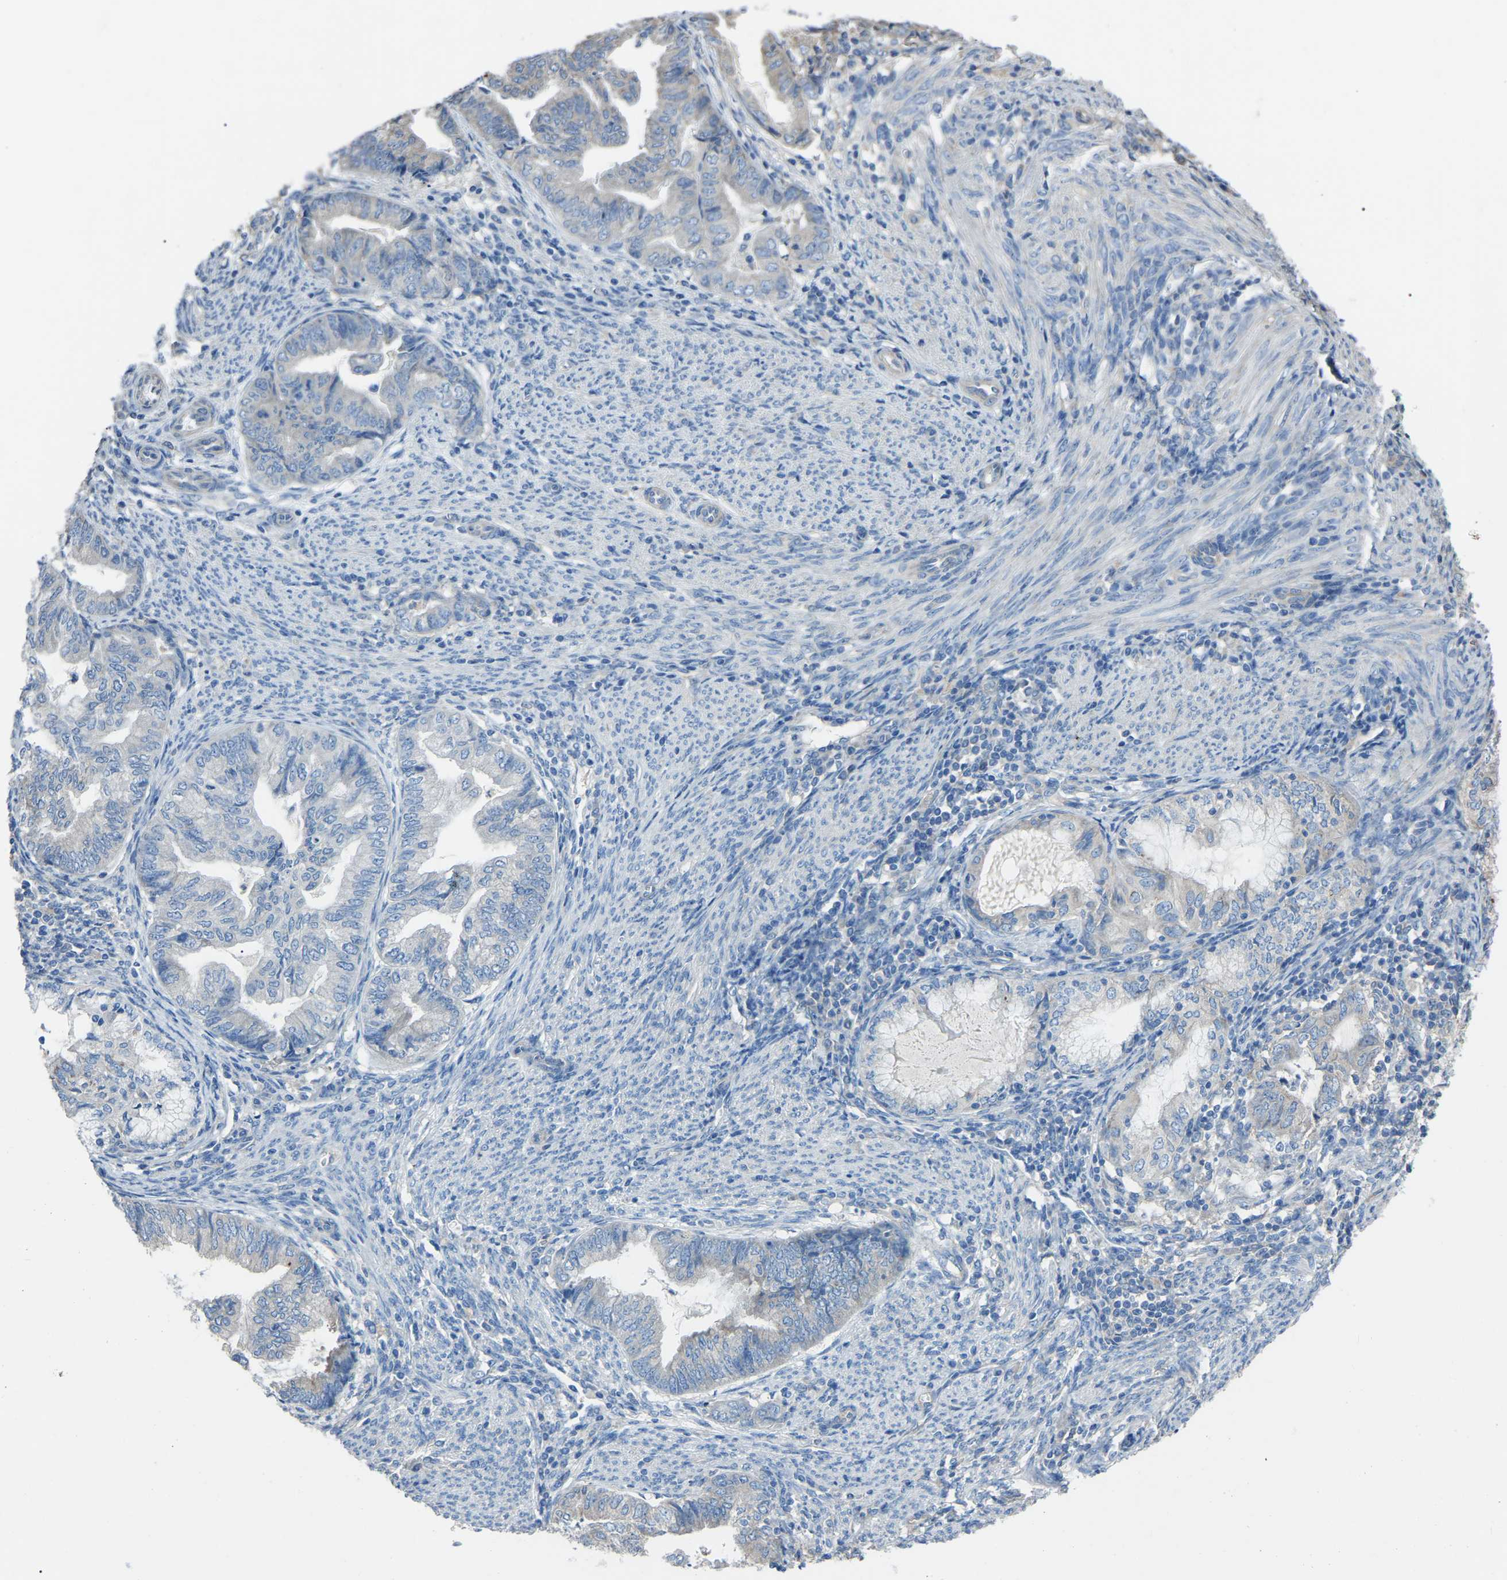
{"staining": {"intensity": "weak", "quantity": "<25%", "location": "cytoplasmic/membranous"}, "tissue": "endometrial cancer", "cell_type": "Tumor cells", "image_type": "cancer", "snomed": [{"axis": "morphology", "description": "Adenocarcinoma, NOS"}, {"axis": "topography", "description": "Endometrium"}], "caption": "DAB (3,3'-diaminobenzidine) immunohistochemical staining of human adenocarcinoma (endometrial) reveals no significant expression in tumor cells.", "gene": "AIMP1", "patient": {"sex": "female", "age": 79}}